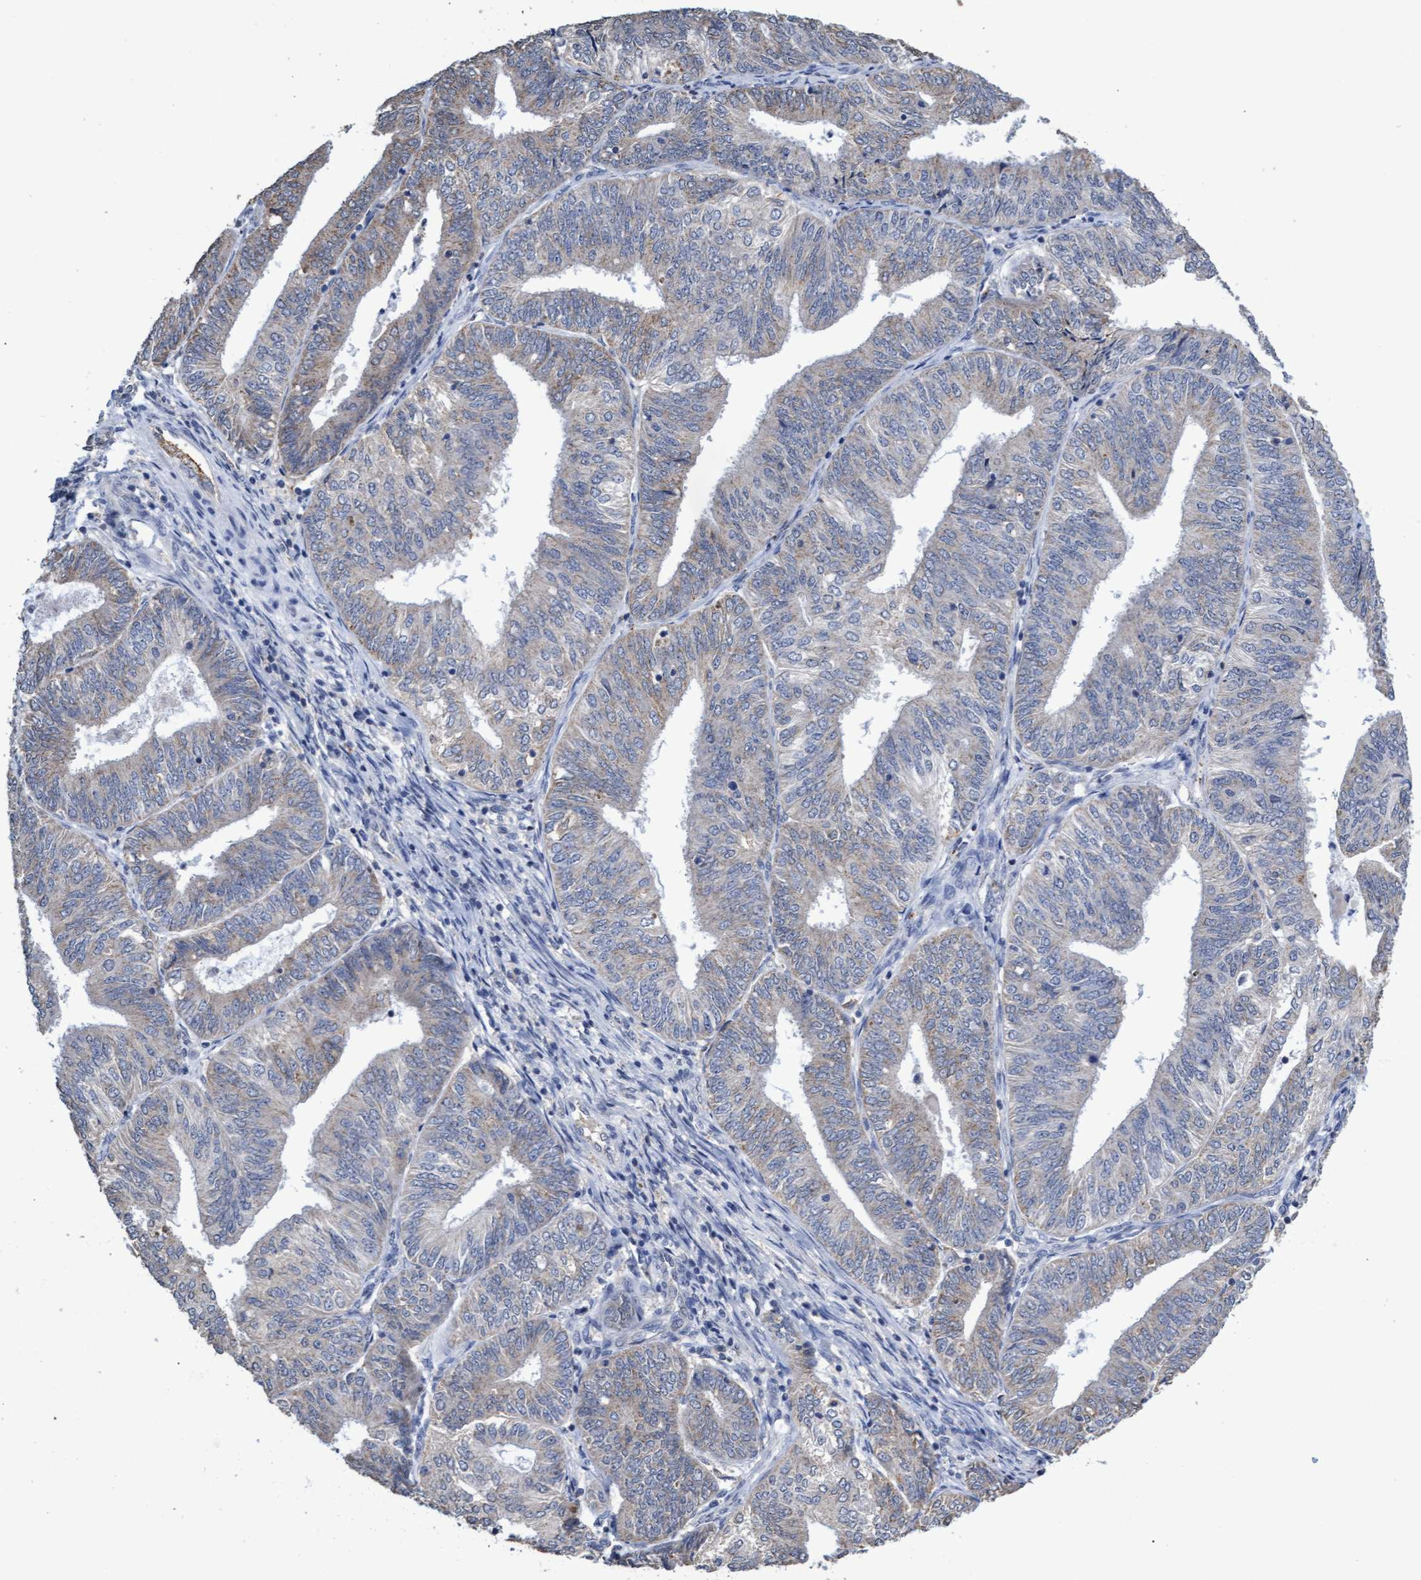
{"staining": {"intensity": "weak", "quantity": "<25%", "location": "cytoplasmic/membranous"}, "tissue": "endometrial cancer", "cell_type": "Tumor cells", "image_type": "cancer", "snomed": [{"axis": "morphology", "description": "Adenocarcinoma, NOS"}, {"axis": "topography", "description": "Endometrium"}], "caption": "Adenocarcinoma (endometrial) stained for a protein using immunohistochemistry exhibits no staining tumor cells.", "gene": "GPR39", "patient": {"sex": "female", "age": 58}}